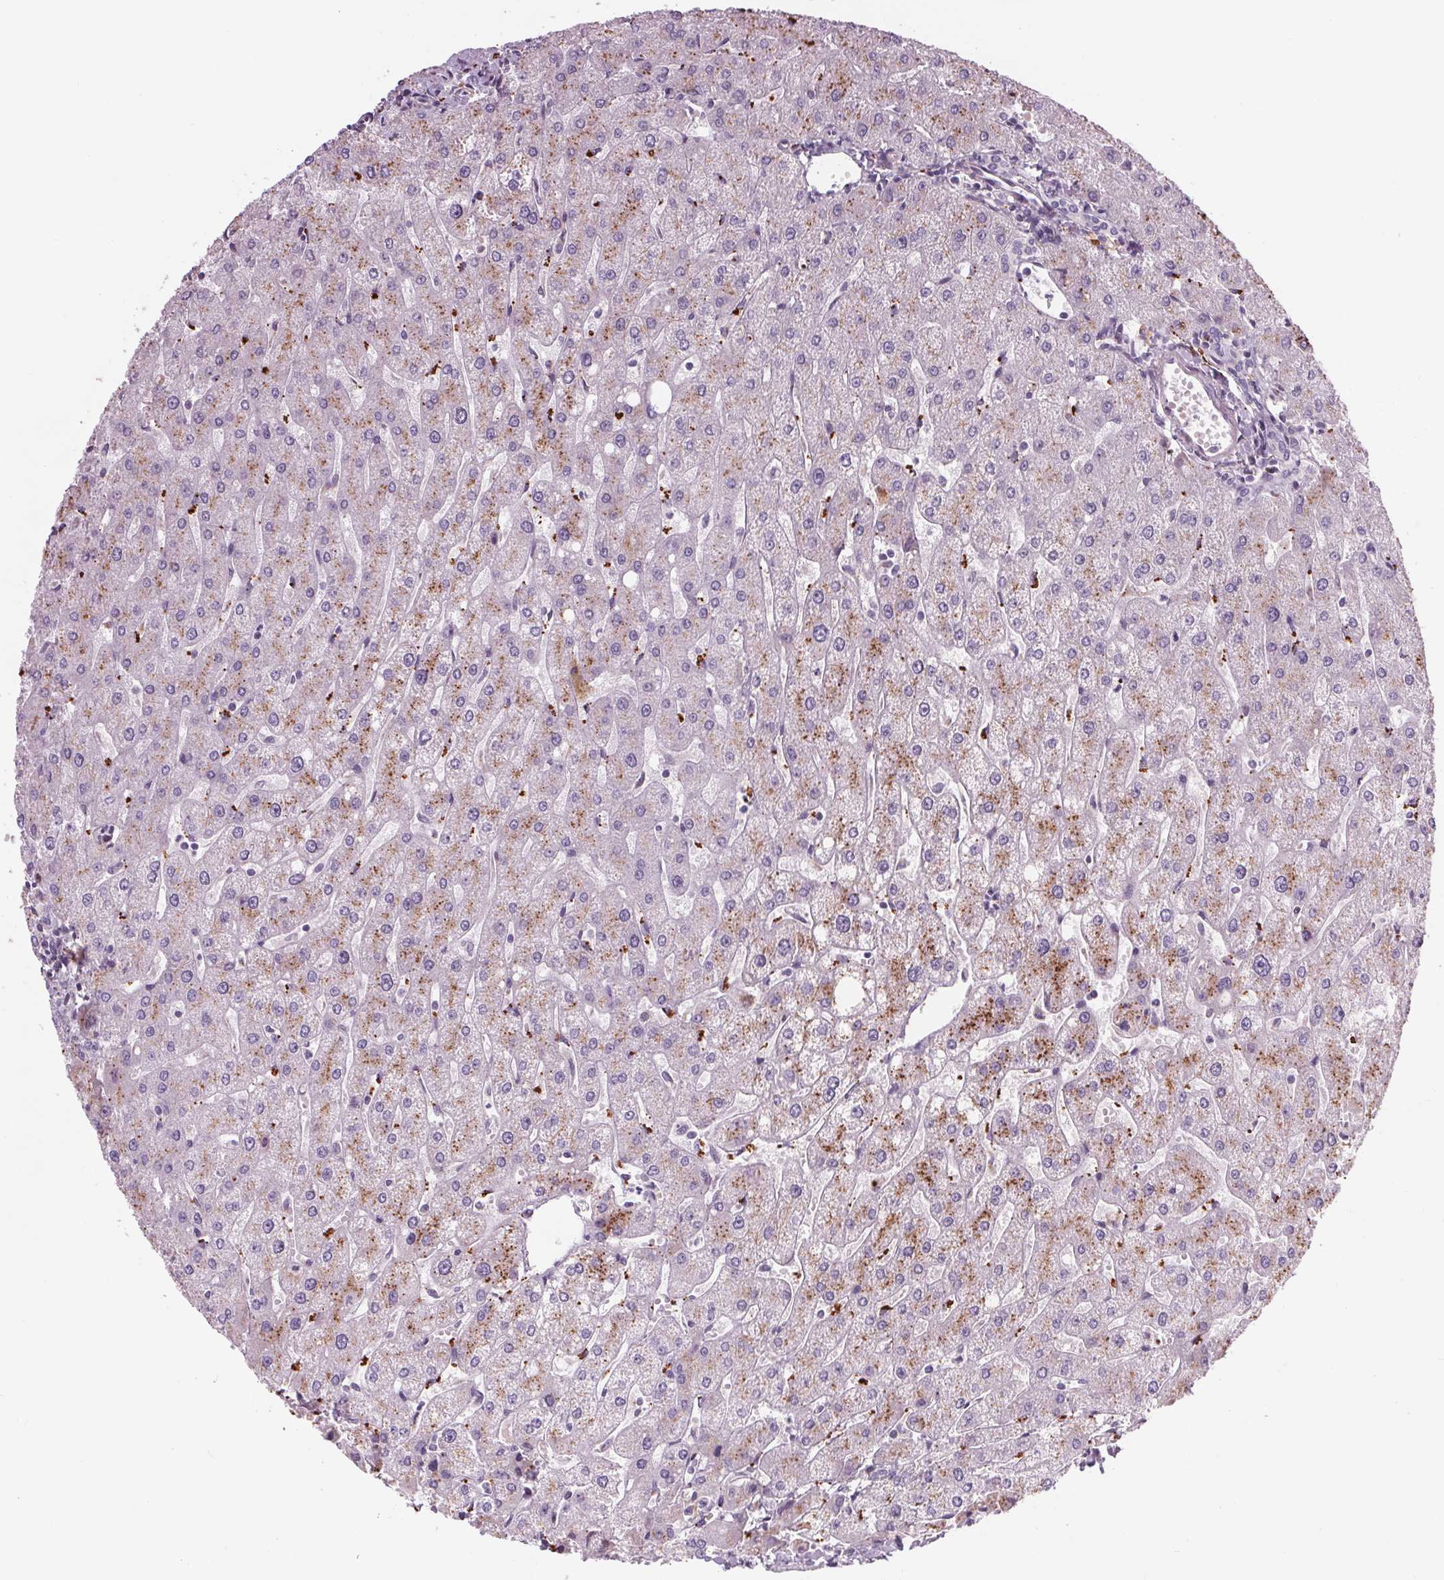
{"staining": {"intensity": "negative", "quantity": "none", "location": "none"}, "tissue": "liver", "cell_type": "Cholangiocytes", "image_type": "normal", "snomed": [{"axis": "morphology", "description": "Normal tissue, NOS"}, {"axis": "topography", "description": "Liver"}], "caption": "Immunohistochemistry histopathology image of normal liver: liver stained with DAB (3,3'-diaminobenzidine) reveals no significant protein positivity in cholangiocytes. (Stains: DAB (3,3'-diaminobenzidine) immunohistochemistry (IHC) with hematoxylin counter stain, Microscopy: brightfield microscopy at high magnification).", "gene": "SAMD5", "patient": {"sex": "male", "age": 67}}